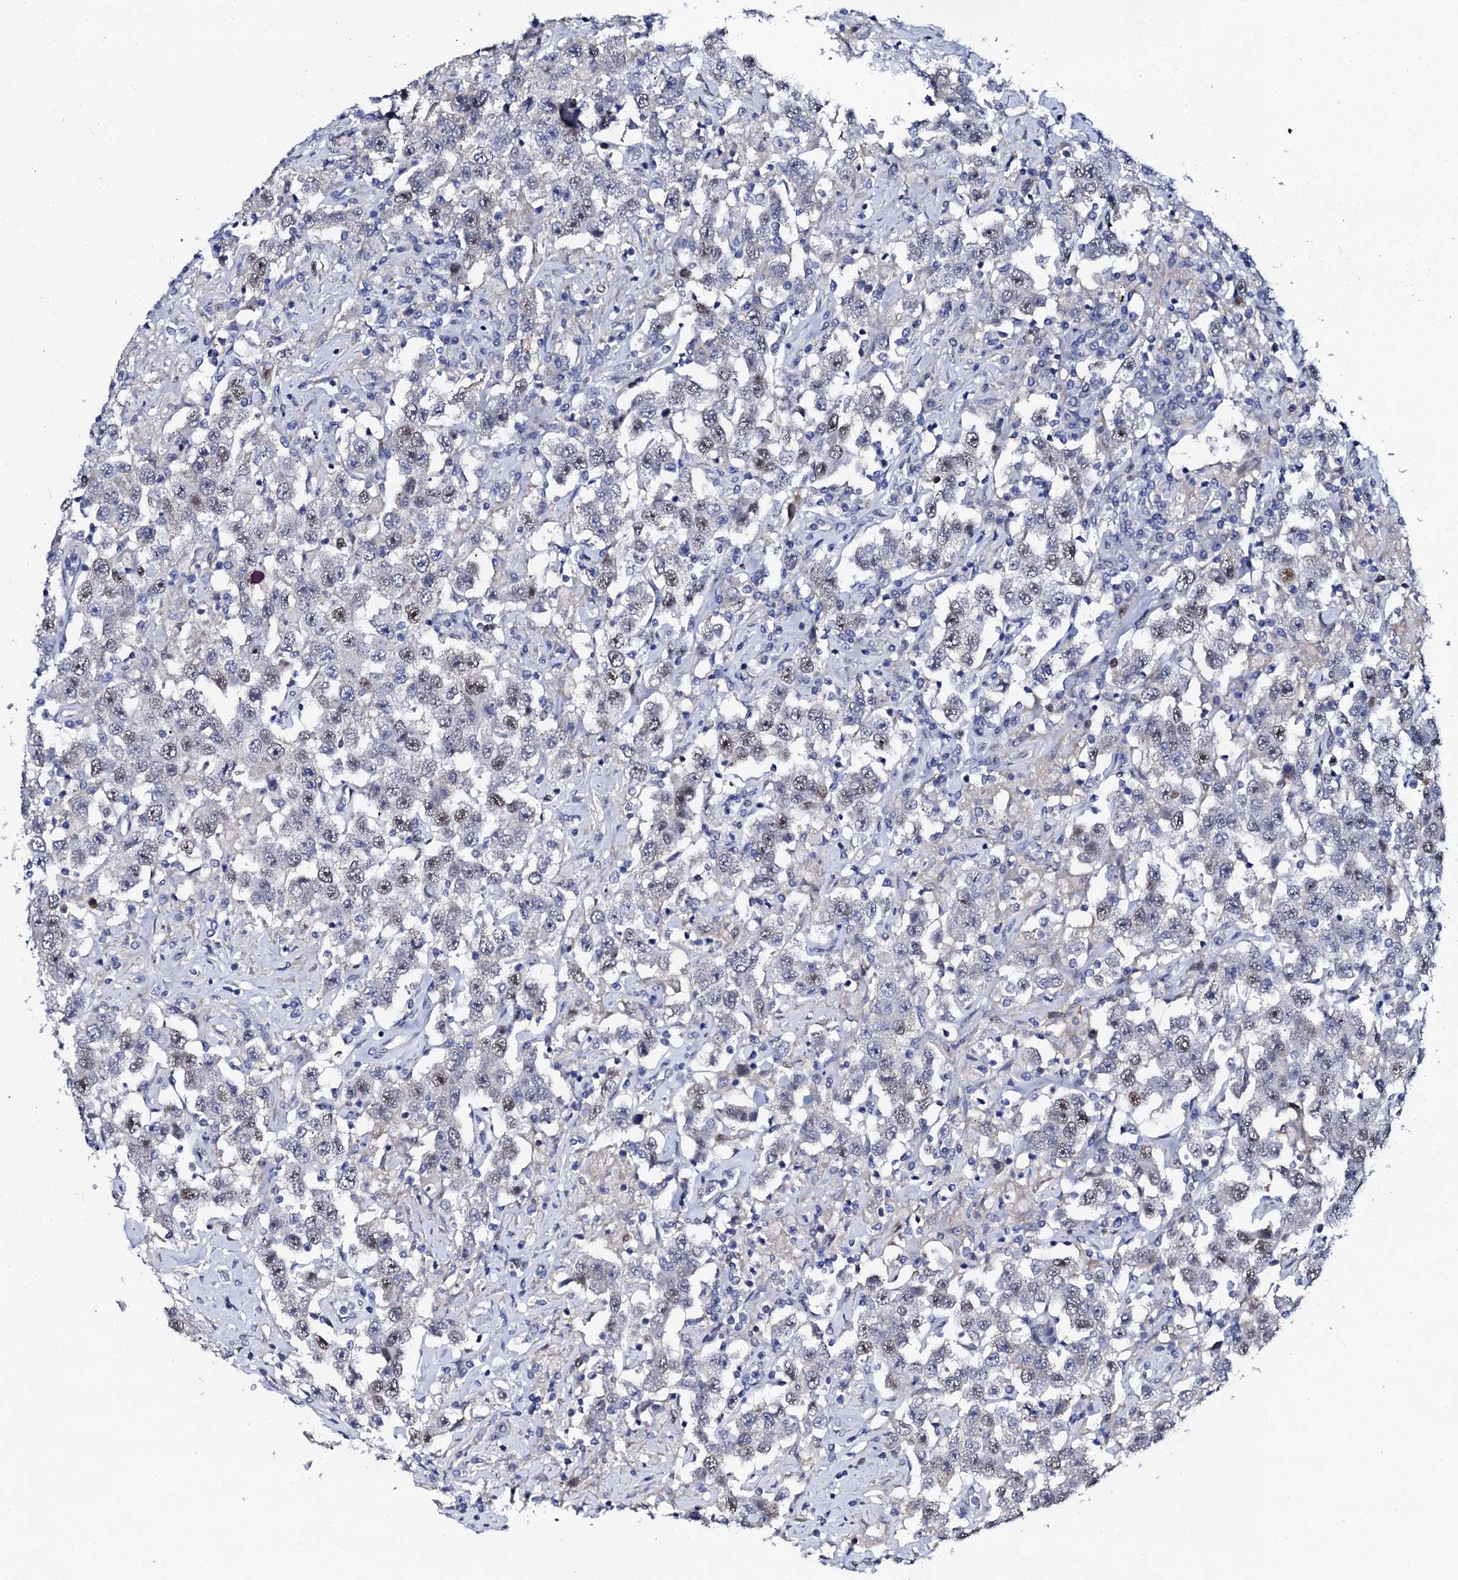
{"staining": {"intensity": "weak", "quantity": "25%-75%", "location": "nuclear"}, "tissue": "testis cancer", "cell_type": "Tumor cells", "image_type": "cancer", "snomed": [{"axis": "morphology", "description": "Seminoma, NOS"}, {"axis": "topography", "description": "Testis"}], "caption": "A photomicrograph showing weak nuclear staining in approximately 25%-75% of tumor cells in seminoma (testis), as visualized by brown immunohistochemical staining.", "gene": "NUDT13", "patient": {"sex": "male", "age": 41}}